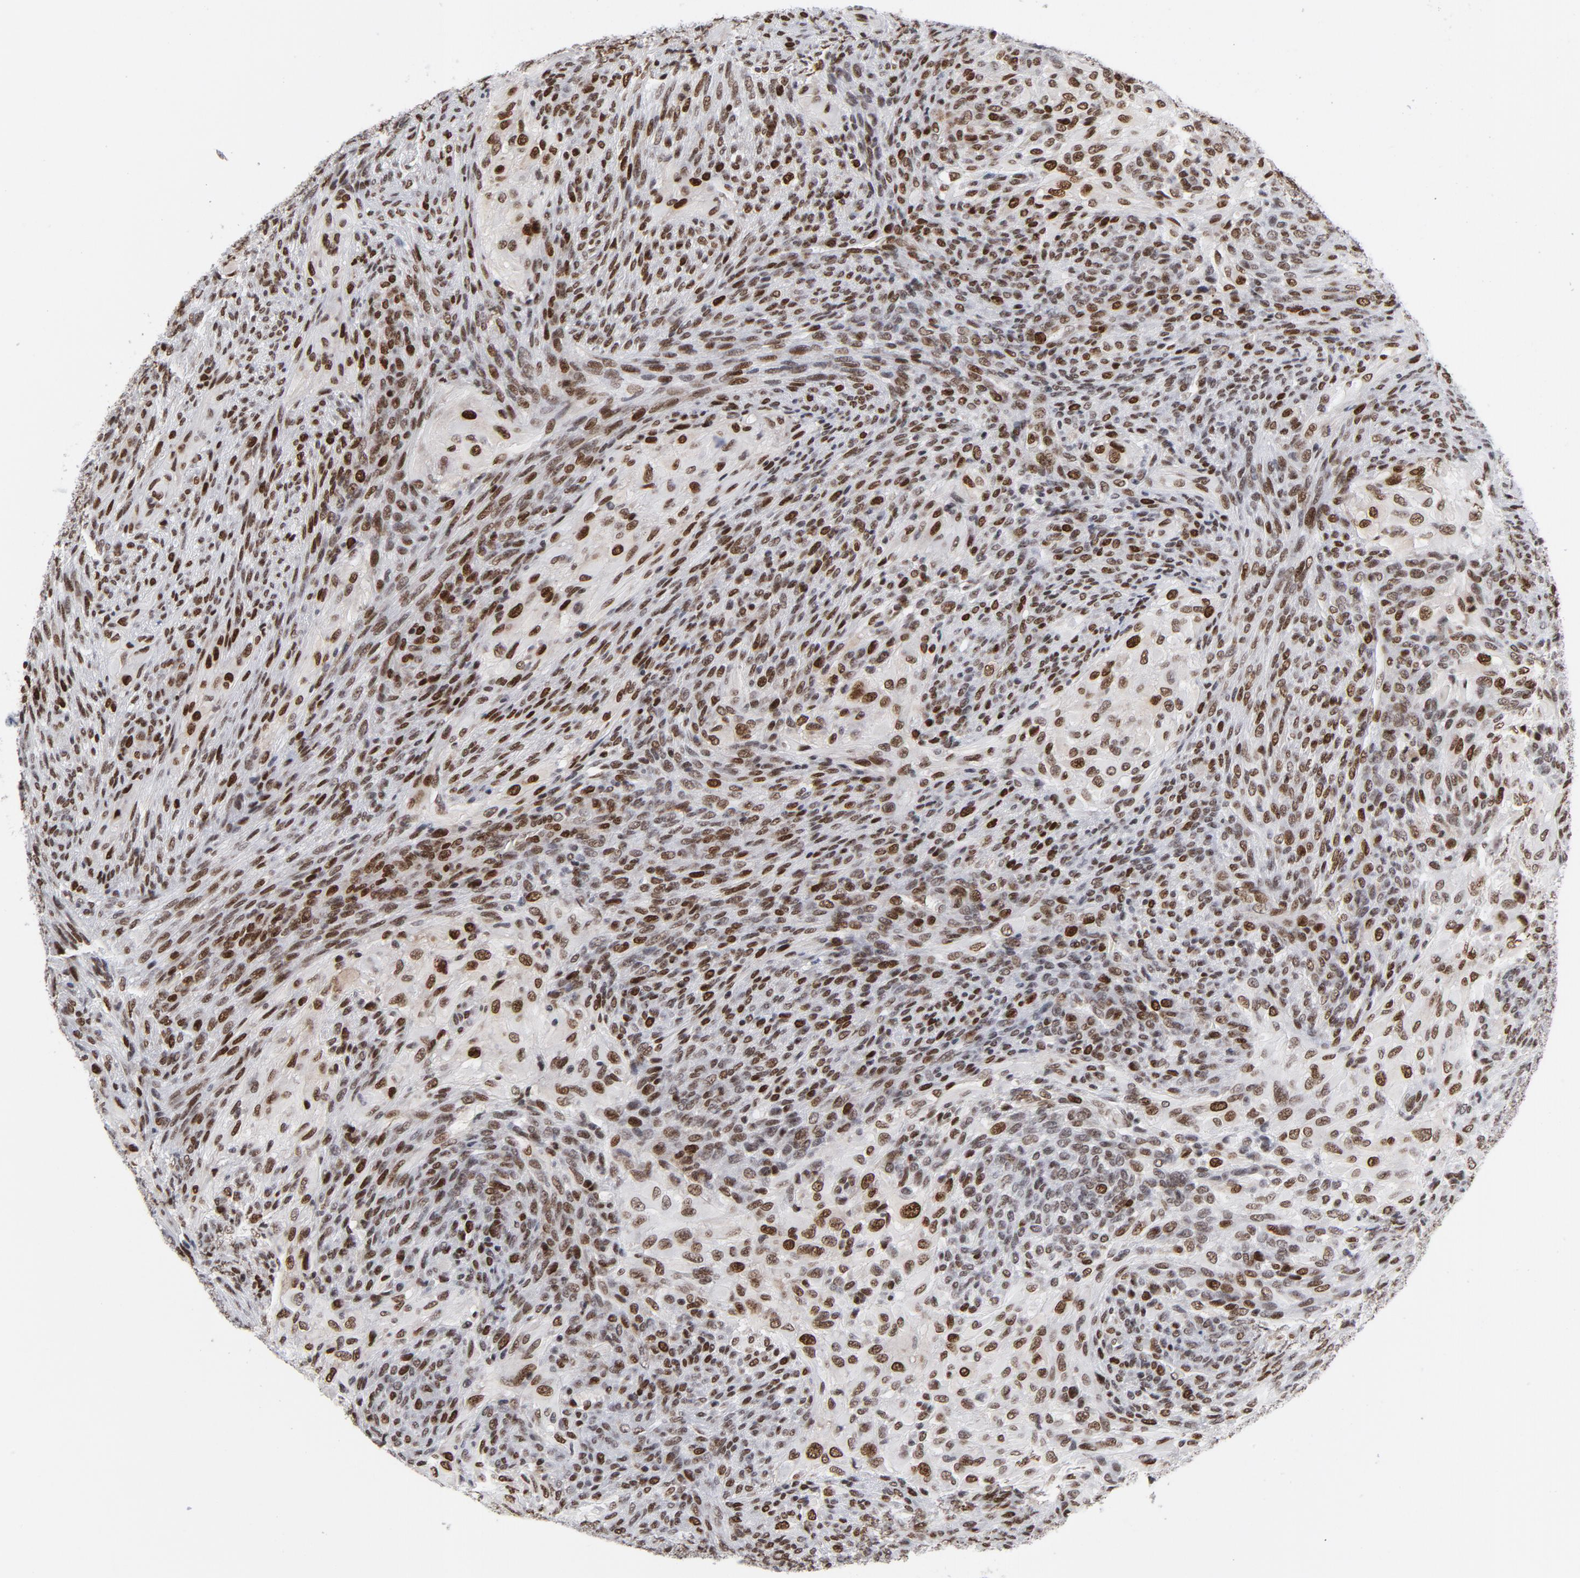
{"staining": {"intensity": "moderate", "quantity": "25%-75%", "location": "nuclear"}, "tissue": "glioma", "cell_type": "Tumor cells", "image_type": "cancer", "snomed": [{"axis": "morphology", "description": "Glioma, malignant, High grade"}, {"axis": "topography", "description": "Cerebral cortex"}], "caption": "Immunohistochemical staining of glioma displays moderate nuclear protein staining in approximately 25%-75% of tumor cells.", "gene": "RFC4", "patient": {"sex": "female", "age": 55}}